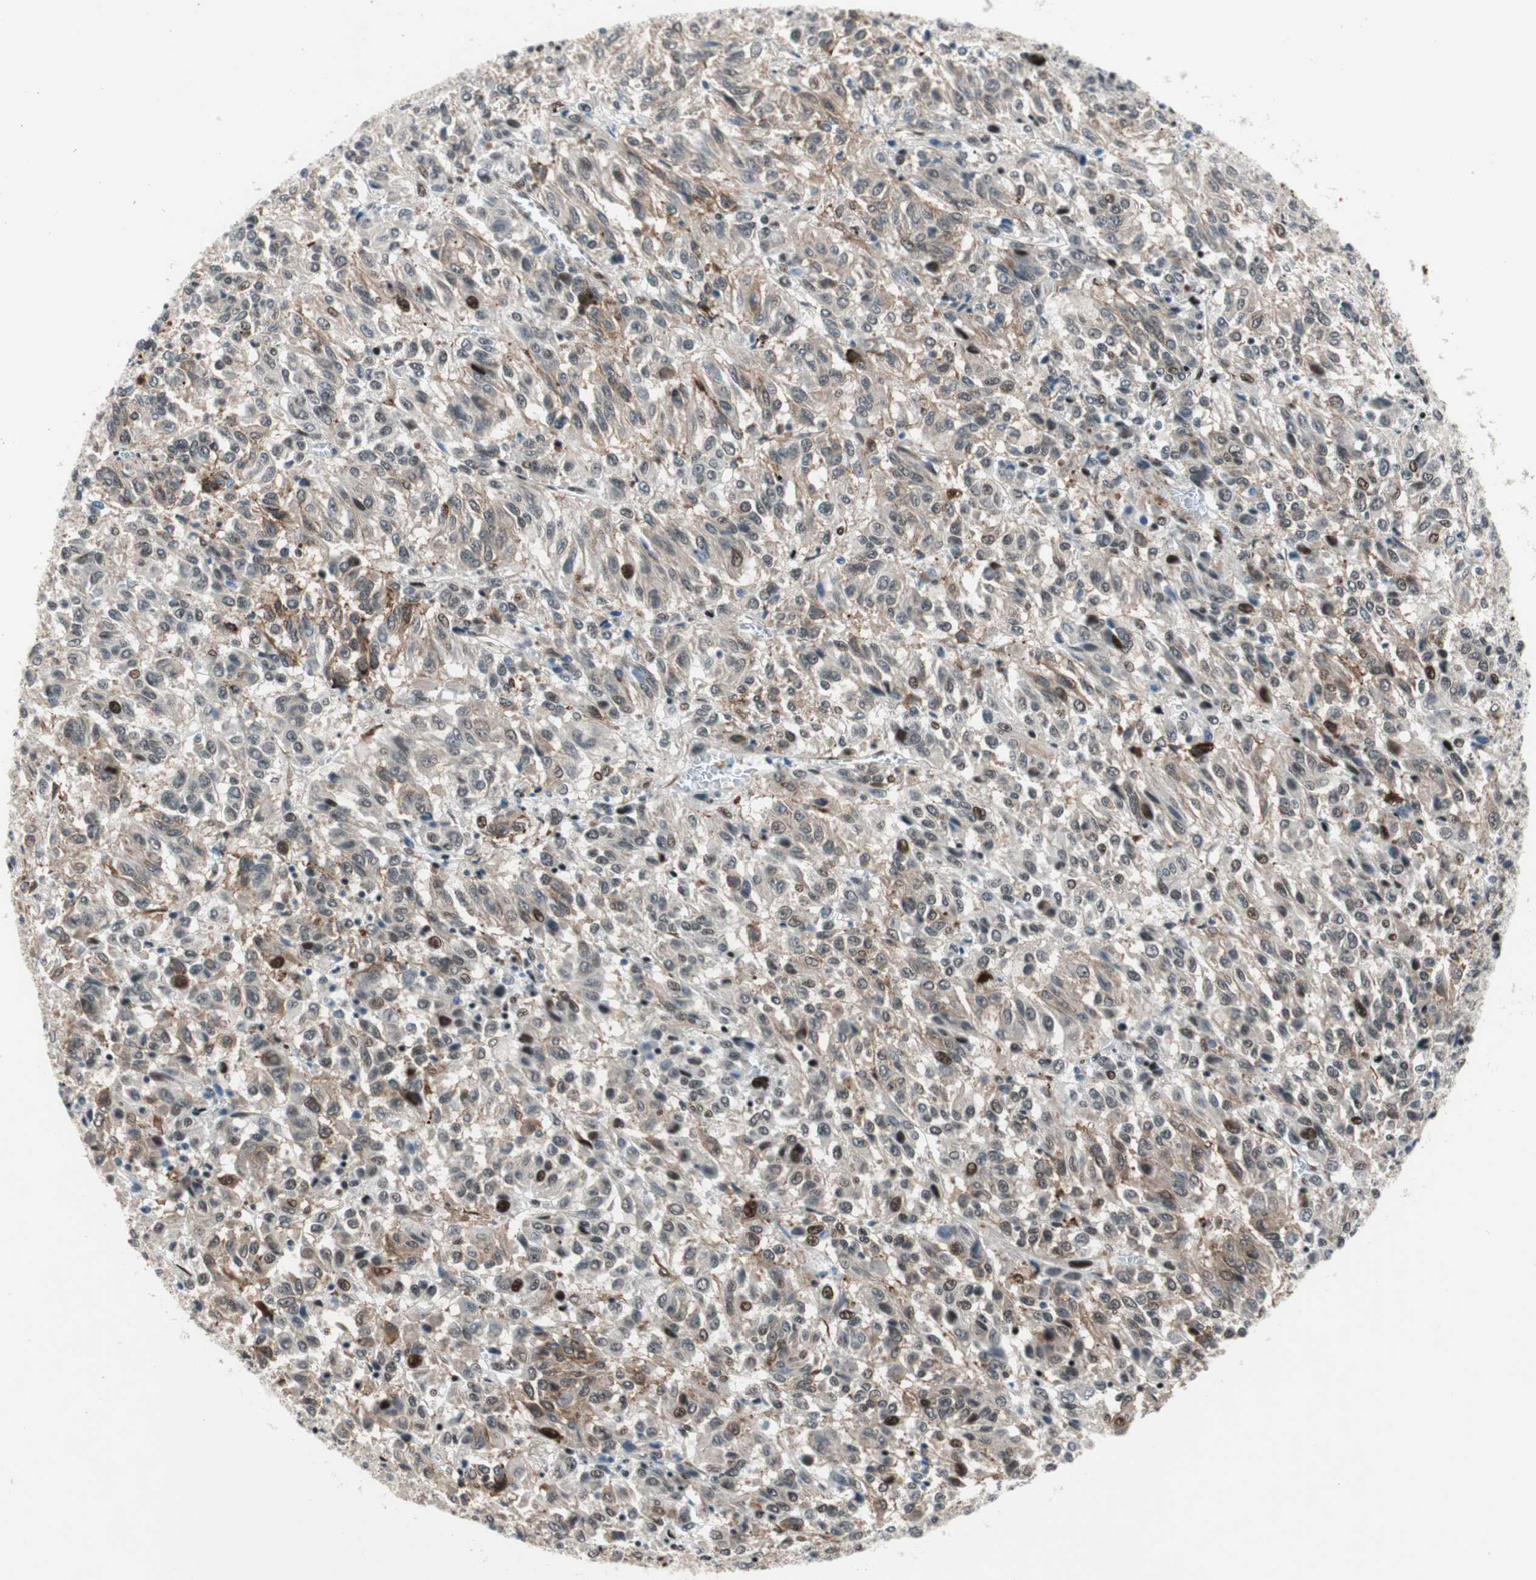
{"staining": {"intensity": "strong", "quantity": "<25%", "location": "nuclear"}, "tissue": "melanoma", "cell_type": "Tumor cells", "image_type": "cancer", "snomed": [{"axis": "morphology", "description": "Malignant melanoma, Metastatic site"}, {"axis": "topography", "description": "Lung"}], "caption": "A micrograph of human malignant melanoma (metastatic site) stained for a protein displays strong nuclear brown staining in tumor cells.", "gene": "FBXO44", "patient": {"sex": "male", "age": 64}}